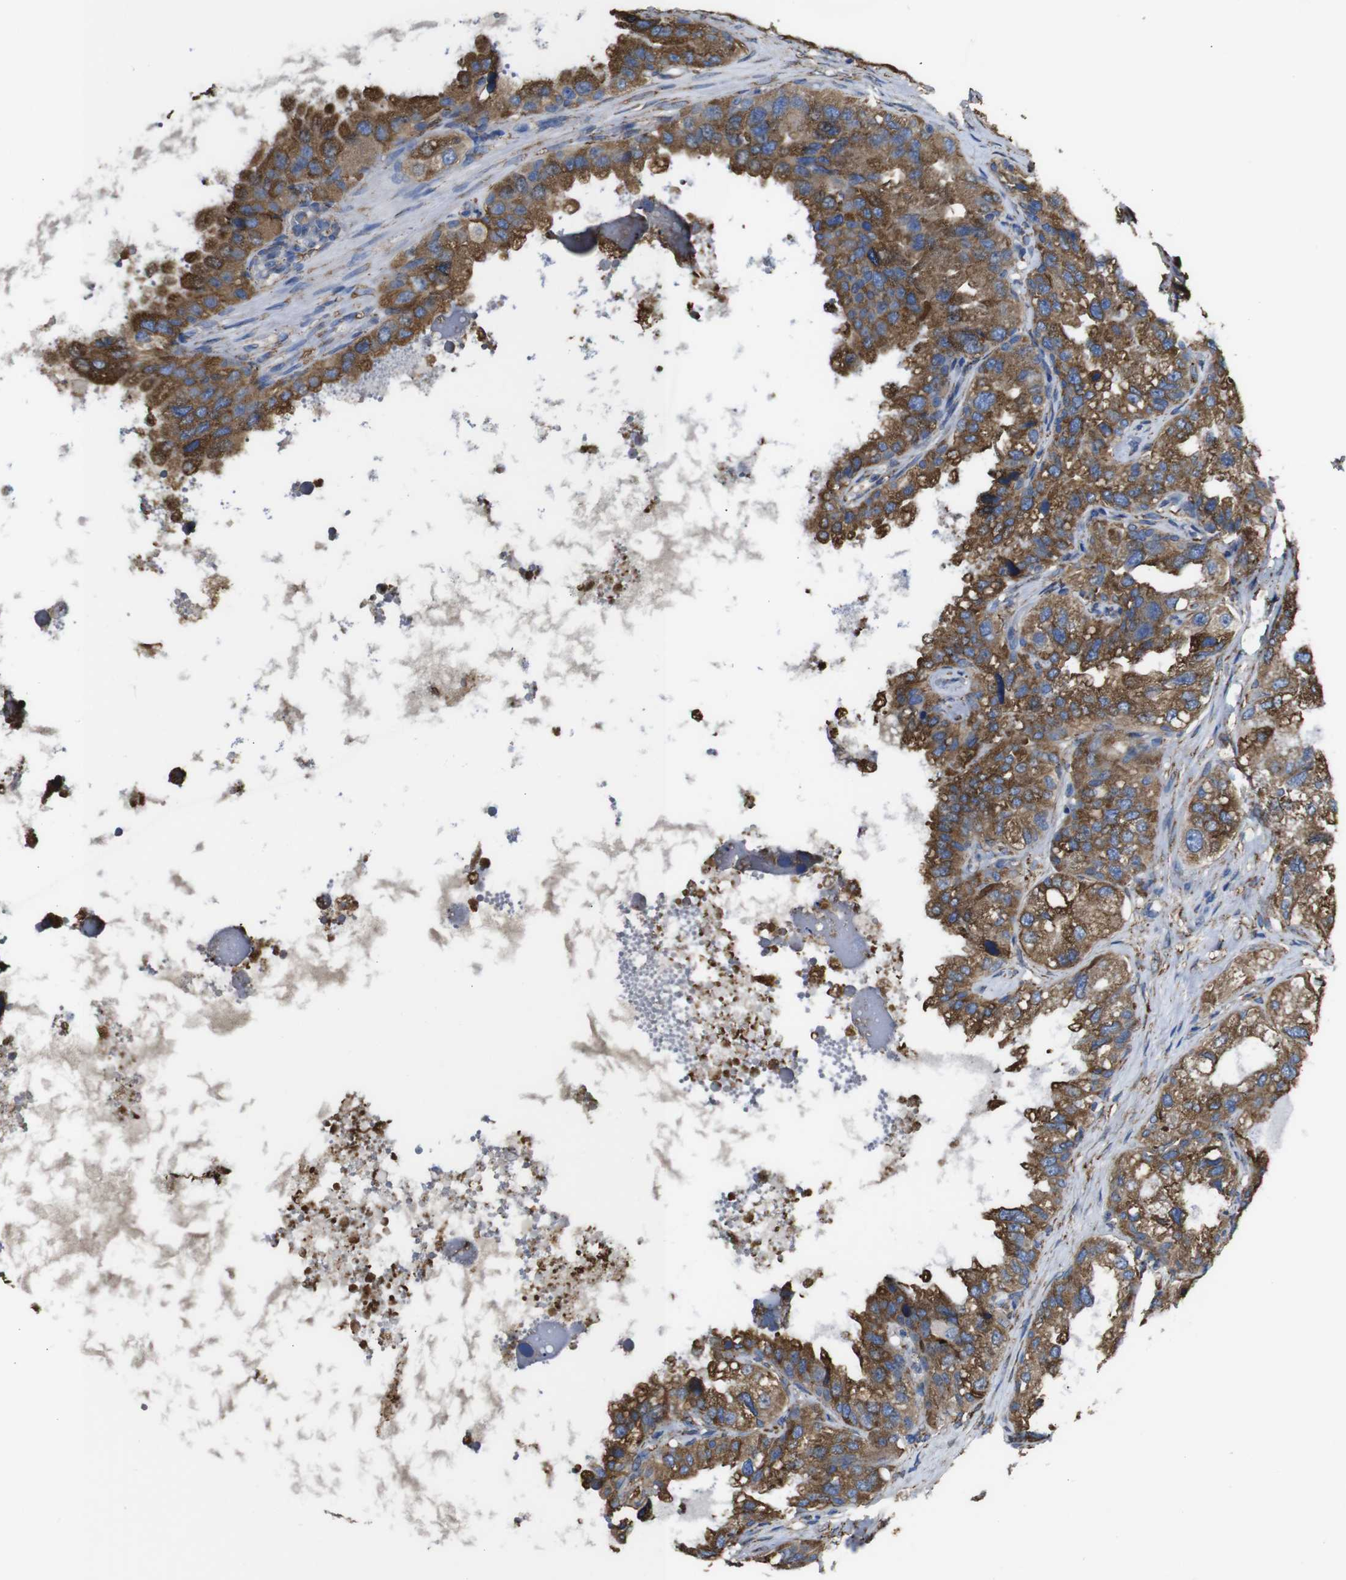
{"staining": {"intensity": "moderate", "quantity": ">75%", "location": "cytoplasmic/membranous"}, "tissue": "seminal vesicle", "cell_type": "Glandular cells", "image_type": "normal", "snomed": [{"axis": "morphology", "description": "Normal tissue, NOS"}, {"axis": "topography", "description": "Seminal veicle"}], "caption": "A brown stain highlights moderate cytoplasmic/membranous expression of a protein in glandular cells of normal seminal vesicle. (brown staining indicates protein expression, while blue staining denotes nuclei).", "gene": "PPIB", "patient": {"sex": "male", "age": 68}}